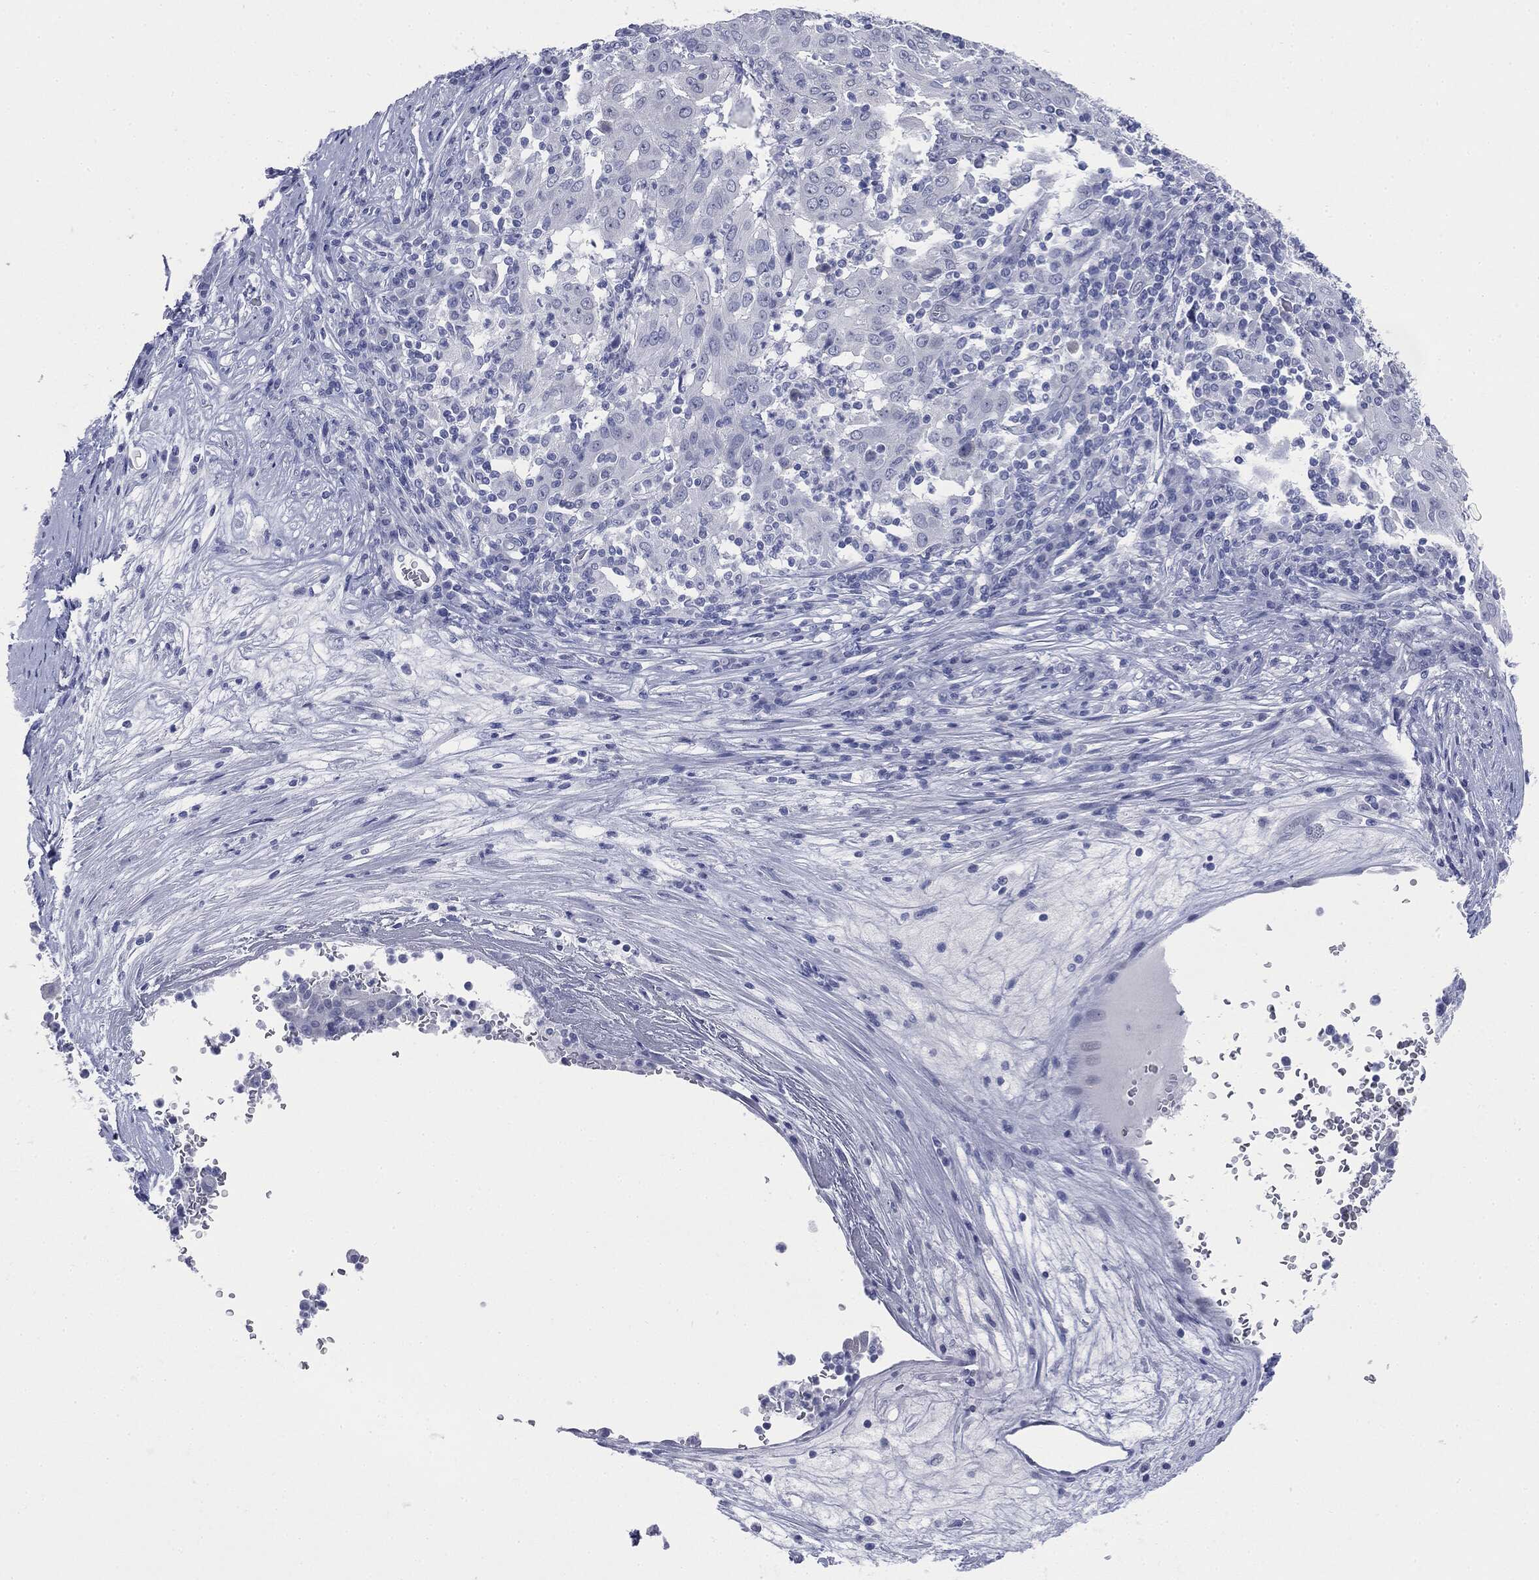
{"staining": {"intensity": "negative", "quantity": "none", "location": "none"}, "tissue": "pancreatic cancer", "cell_type": "Tumor cells", "image_type": "cancer", "snomed": [{"axis": "morphology", "description": "Adenocarcinoma, NOS"}, {"axis": "topography", "description": "Pancreas"}], "caption": "Pancreatic adenocarcinoma was stained to show a protein in brown. There is no significant staining in tumor cells.", "gene": "ATP2A1", "patient": {"sex": "male", "age": 63}}